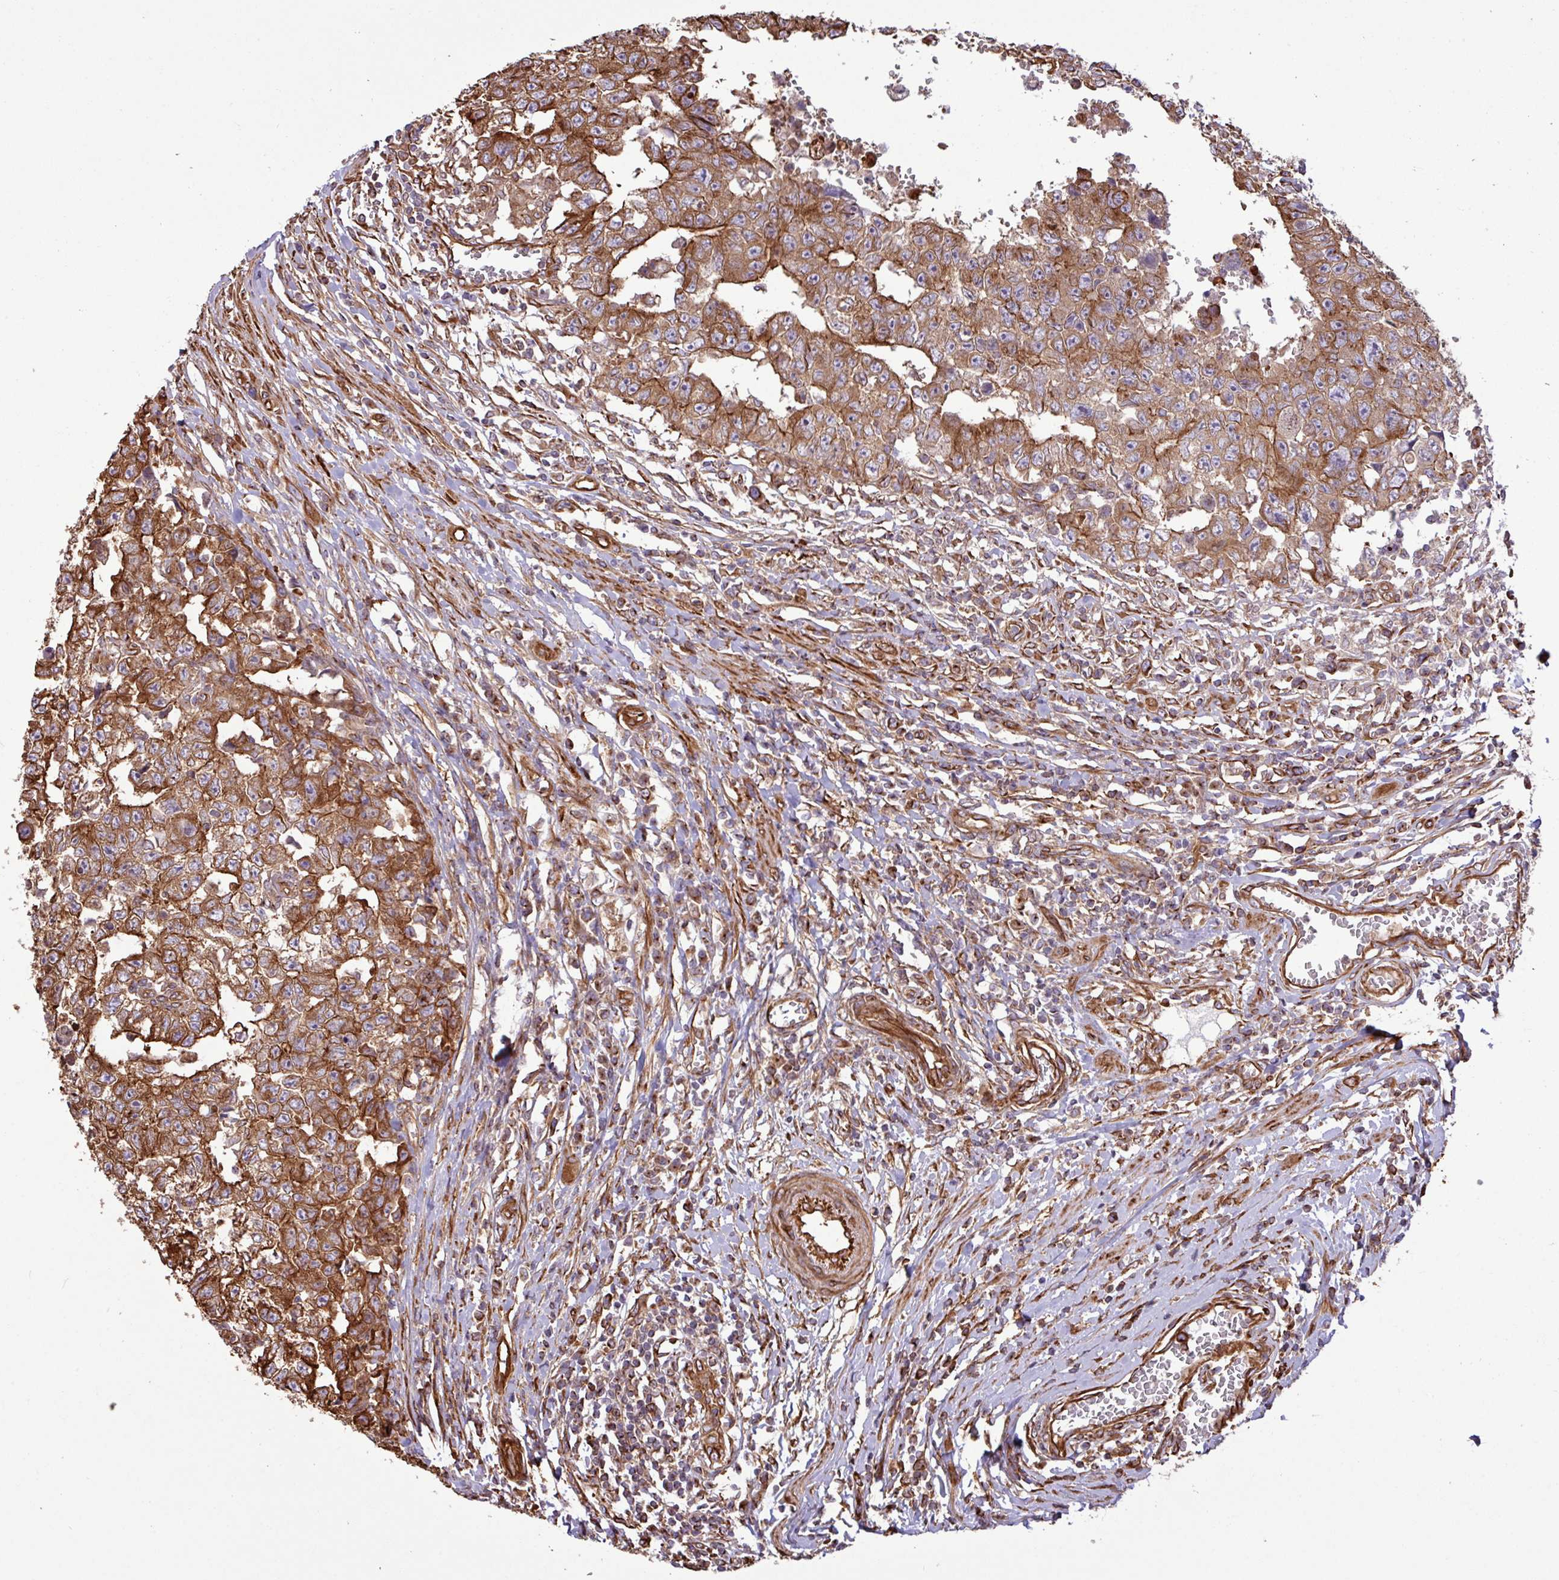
{"staining": {"intensity": "strong", "quantity": ">75%", "location": "cytoplasmic/membranous"}, "tissue": "testis cancer", "cell_type": "Tumor cells", "image_type": "cancer", "snomed": [{"axis": "morphology", "description": "Carcinoma, Embryonal, NOS"}, {"axis": "topography", "description": "Testis"}], "caption": "Immunohistochemical staining of human testis cancer displays strong cytoplasmic/membranous protein staining in about >75% of tumor cells.", "gene": "ZNF300", "patient": {"sex": "male", "age": 25}}